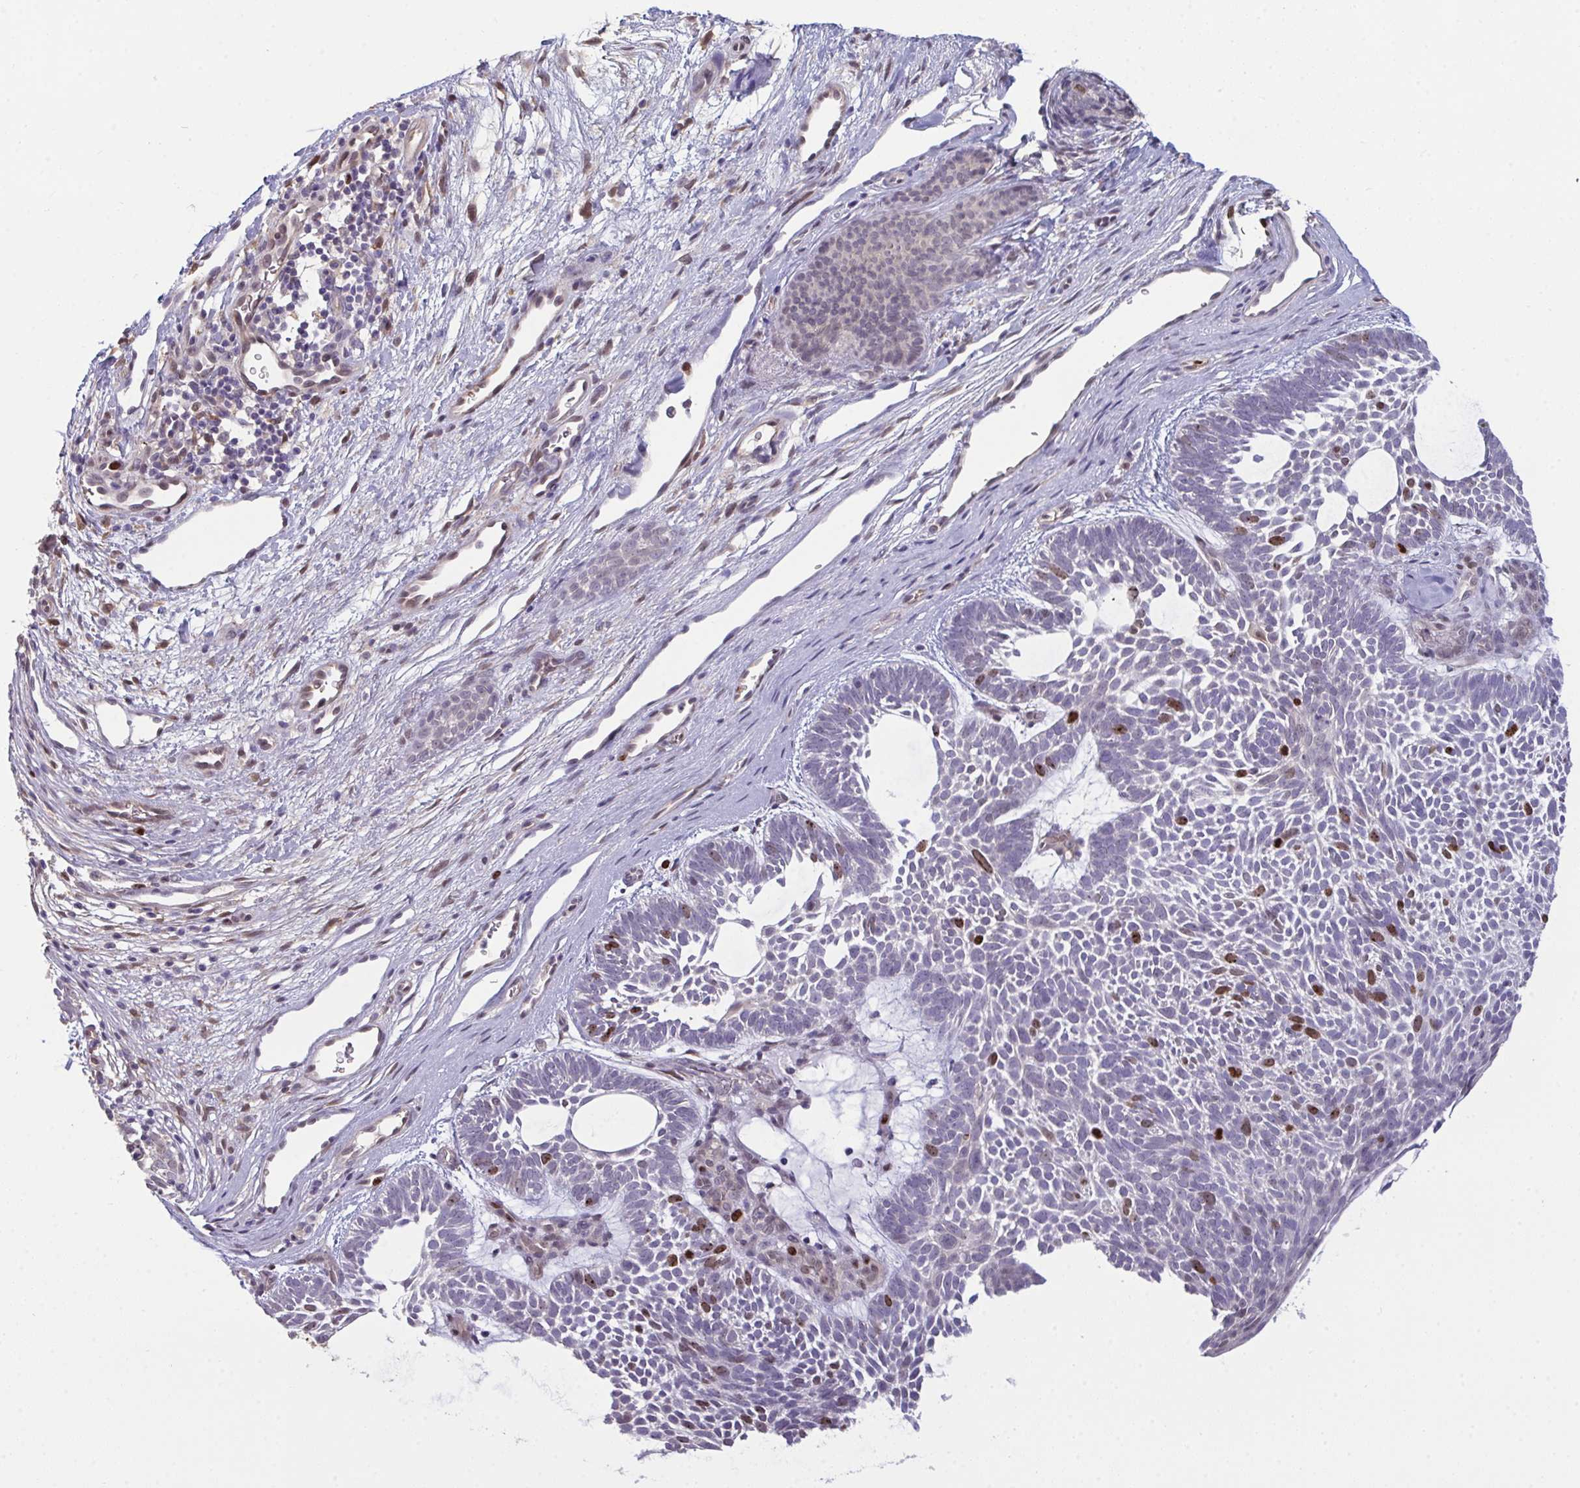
{"staining": {"intensity": "moderate", "quantity": "<25%", "location": "nuclear"}, "tissue": "skin cancer", "cell_type": "Tumor cells", "image_type": "cancer", "snomed": [{"axis": "morphology", "description": "Basal cell carcinoma"}, {"axis": "topography", "description": "Skin"}, {"axis": "topography", "description": "Skin of face"}], "caption": "Brown immunohistochemical staining in human skin cancer (basal cell carcinoma) demonstrates moderate nuclear expression in about <25% of tumor cells. The protein is stained brown, and the nuclei are stained in blue (DAB IHC with brightfield microscopy, high magnification).", "gene": "SETD7", "patient": {"sex": "male", "age": 83}}